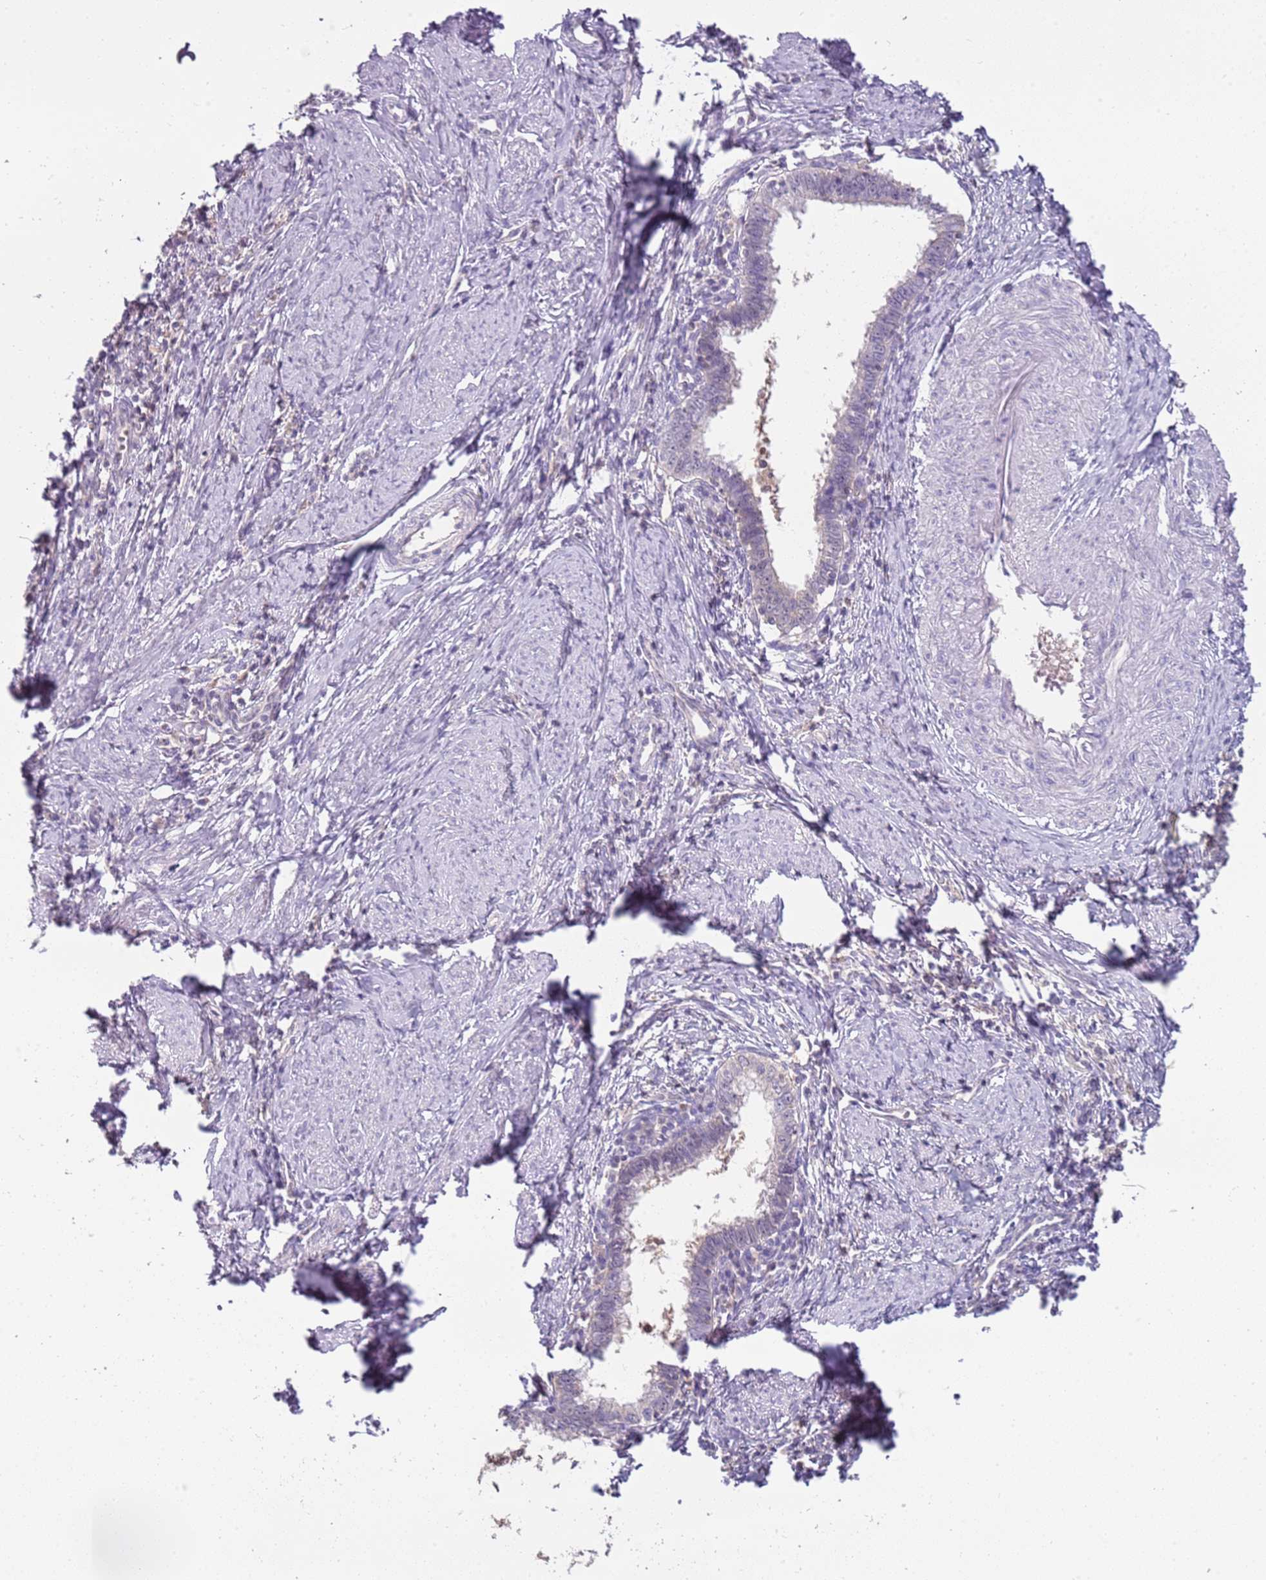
{"staining": {"intensity": "negative", "quantity": "none", "location": "none"}, "tissue": "cervical cancer", "cell_type": "Tumor cells", "image_type": "cancer", "snomed": [{"axis": "morphology", "description": "Adenocarcinoma, NOS"}, {"axis": "topography", "description": "Cervix"}], "caption": "Immunohistochemical staining of human cervical cancer (adenocarcinoma) reveals no significant expression in tumor cells.", "gene": "ARHGAP5", "patient": {"sex": "female", "age": 36}}